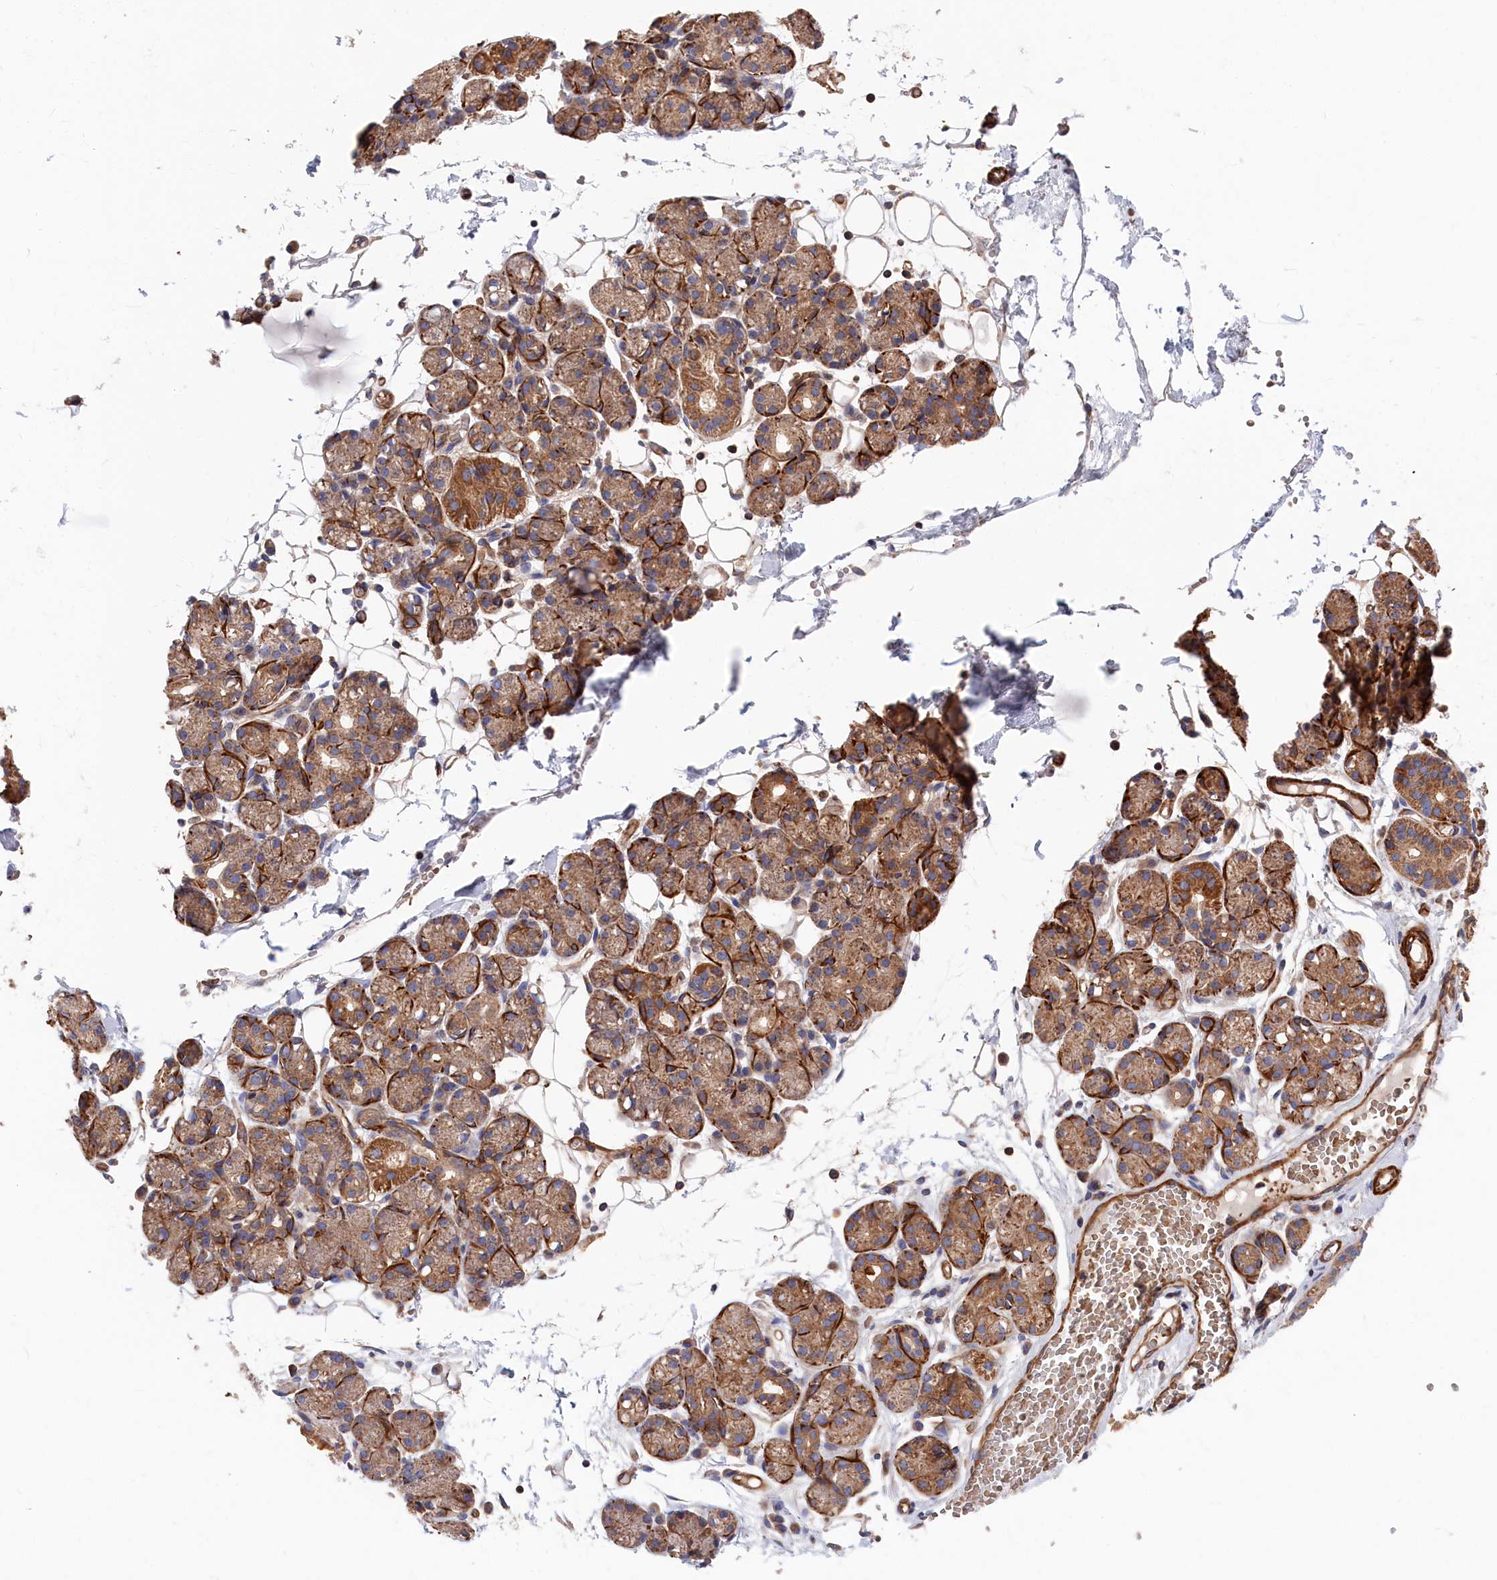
{"staining": {"intensity": "moderate", "quantity": ">75%", "location": "cytoplasmic/membranous"}, "tissue": "salivary gland", "cell_type": "Glandular cells", "image_type": "normal", "snomed": [{"axis": "morphology", "description": "Normal tissue, NOS"}, {"axis": "topography", "description": "Salivary gland"}], "caption": "Salivary gland stained for a protein (brown) shows moderate cytoplasmic/membranous positive positivity in about >75% of glandular cells.", "gene": "LDHD", "patient": {"sex": "male", "age": 63}}